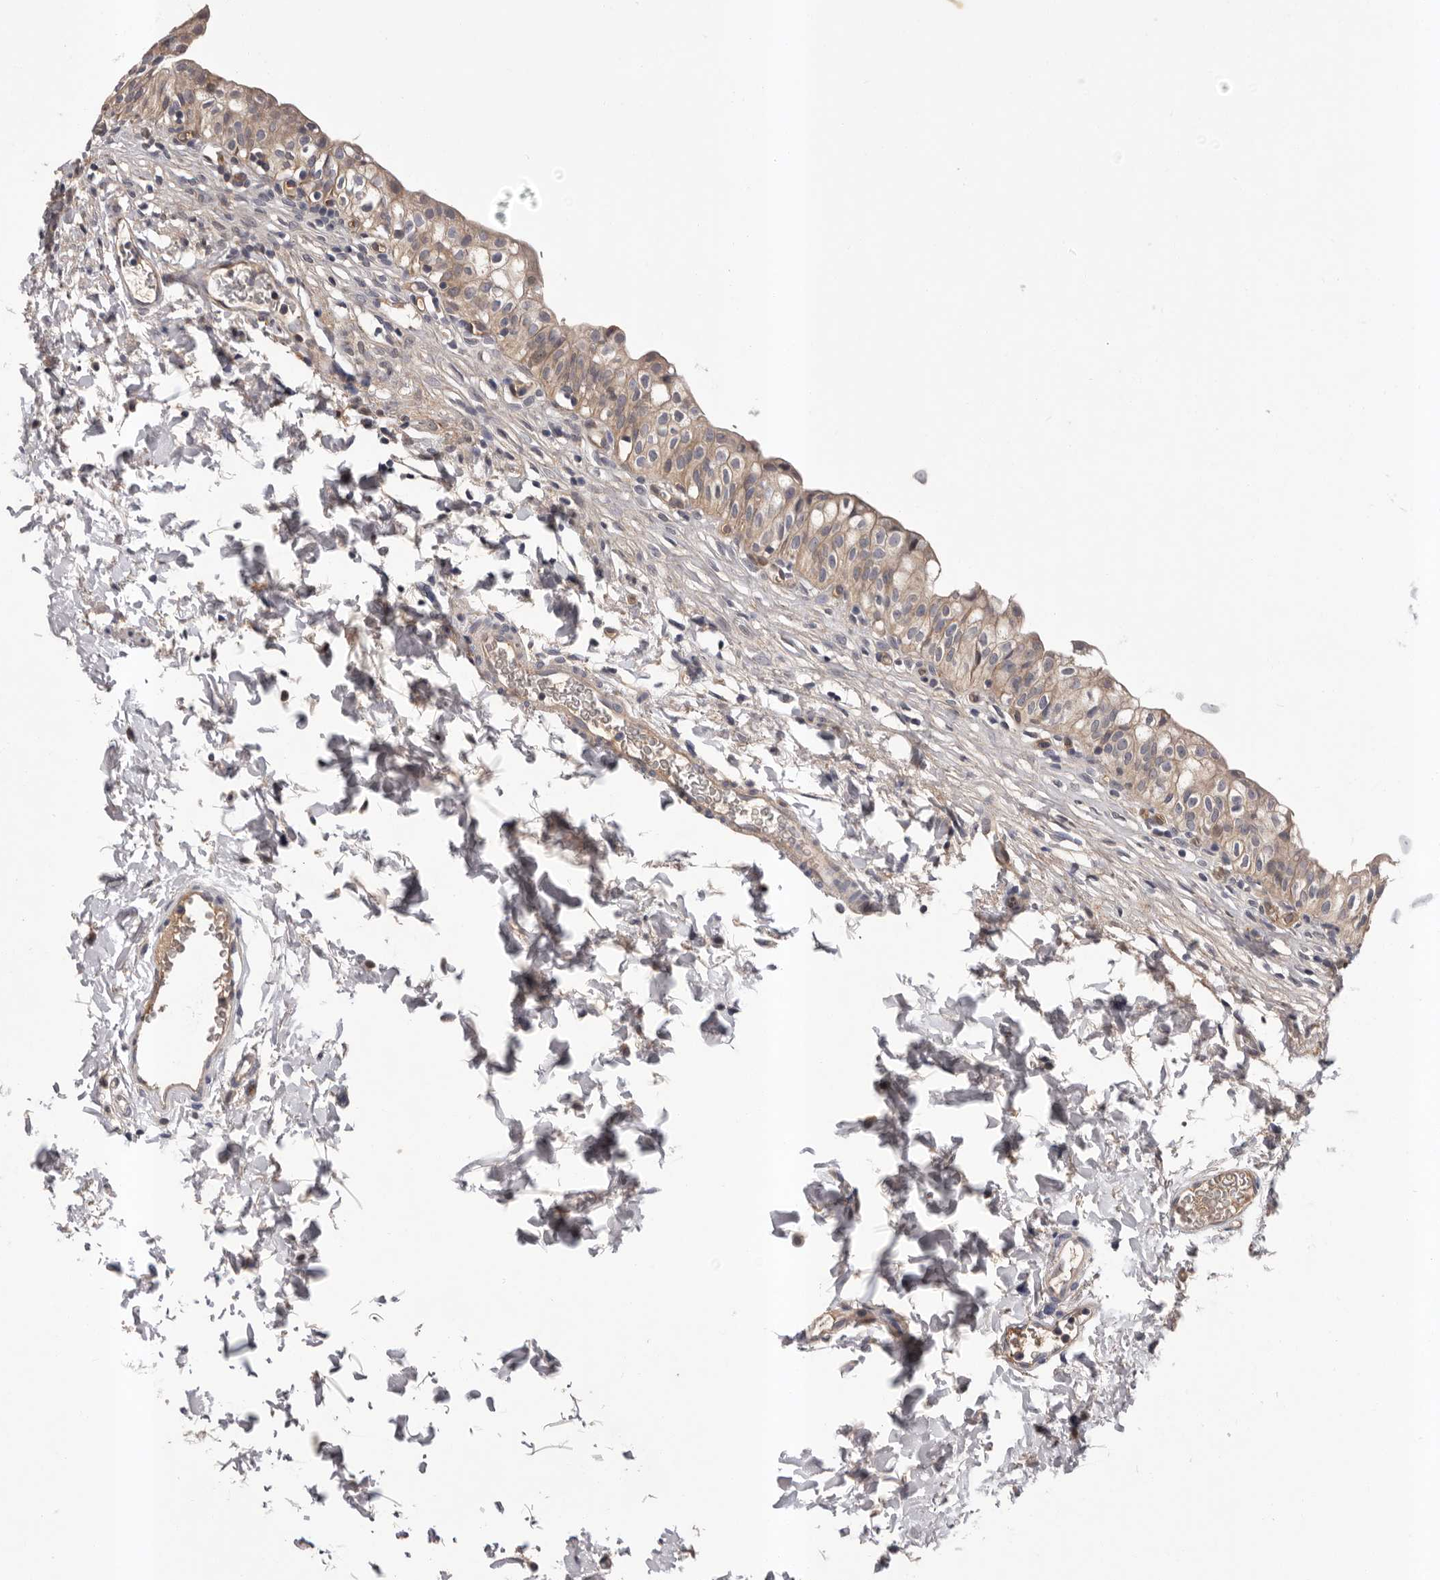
{"staining": {"intensity": "moderate", "quantity": ">75%", "location": "cytoplasmic/membranous"}, "tissue": "urinary bladder", "cell_type": "Urothelial cells", "image_type": "normal", "snomed": [{"axis": "morphology", "description": "Normal tissue, NOS"}, {"axis": "topography", "description": "Urinary bladder"}], "caption": "This histopathology image shows immunohistochemistry staining of unremarkable human urinary bladder, with medium moderate cytoplasmic/membranous positivity in about >75% of urothelial cells.", "gene": "PRKD1", "patient": {"sex": "male", "age": 55}}